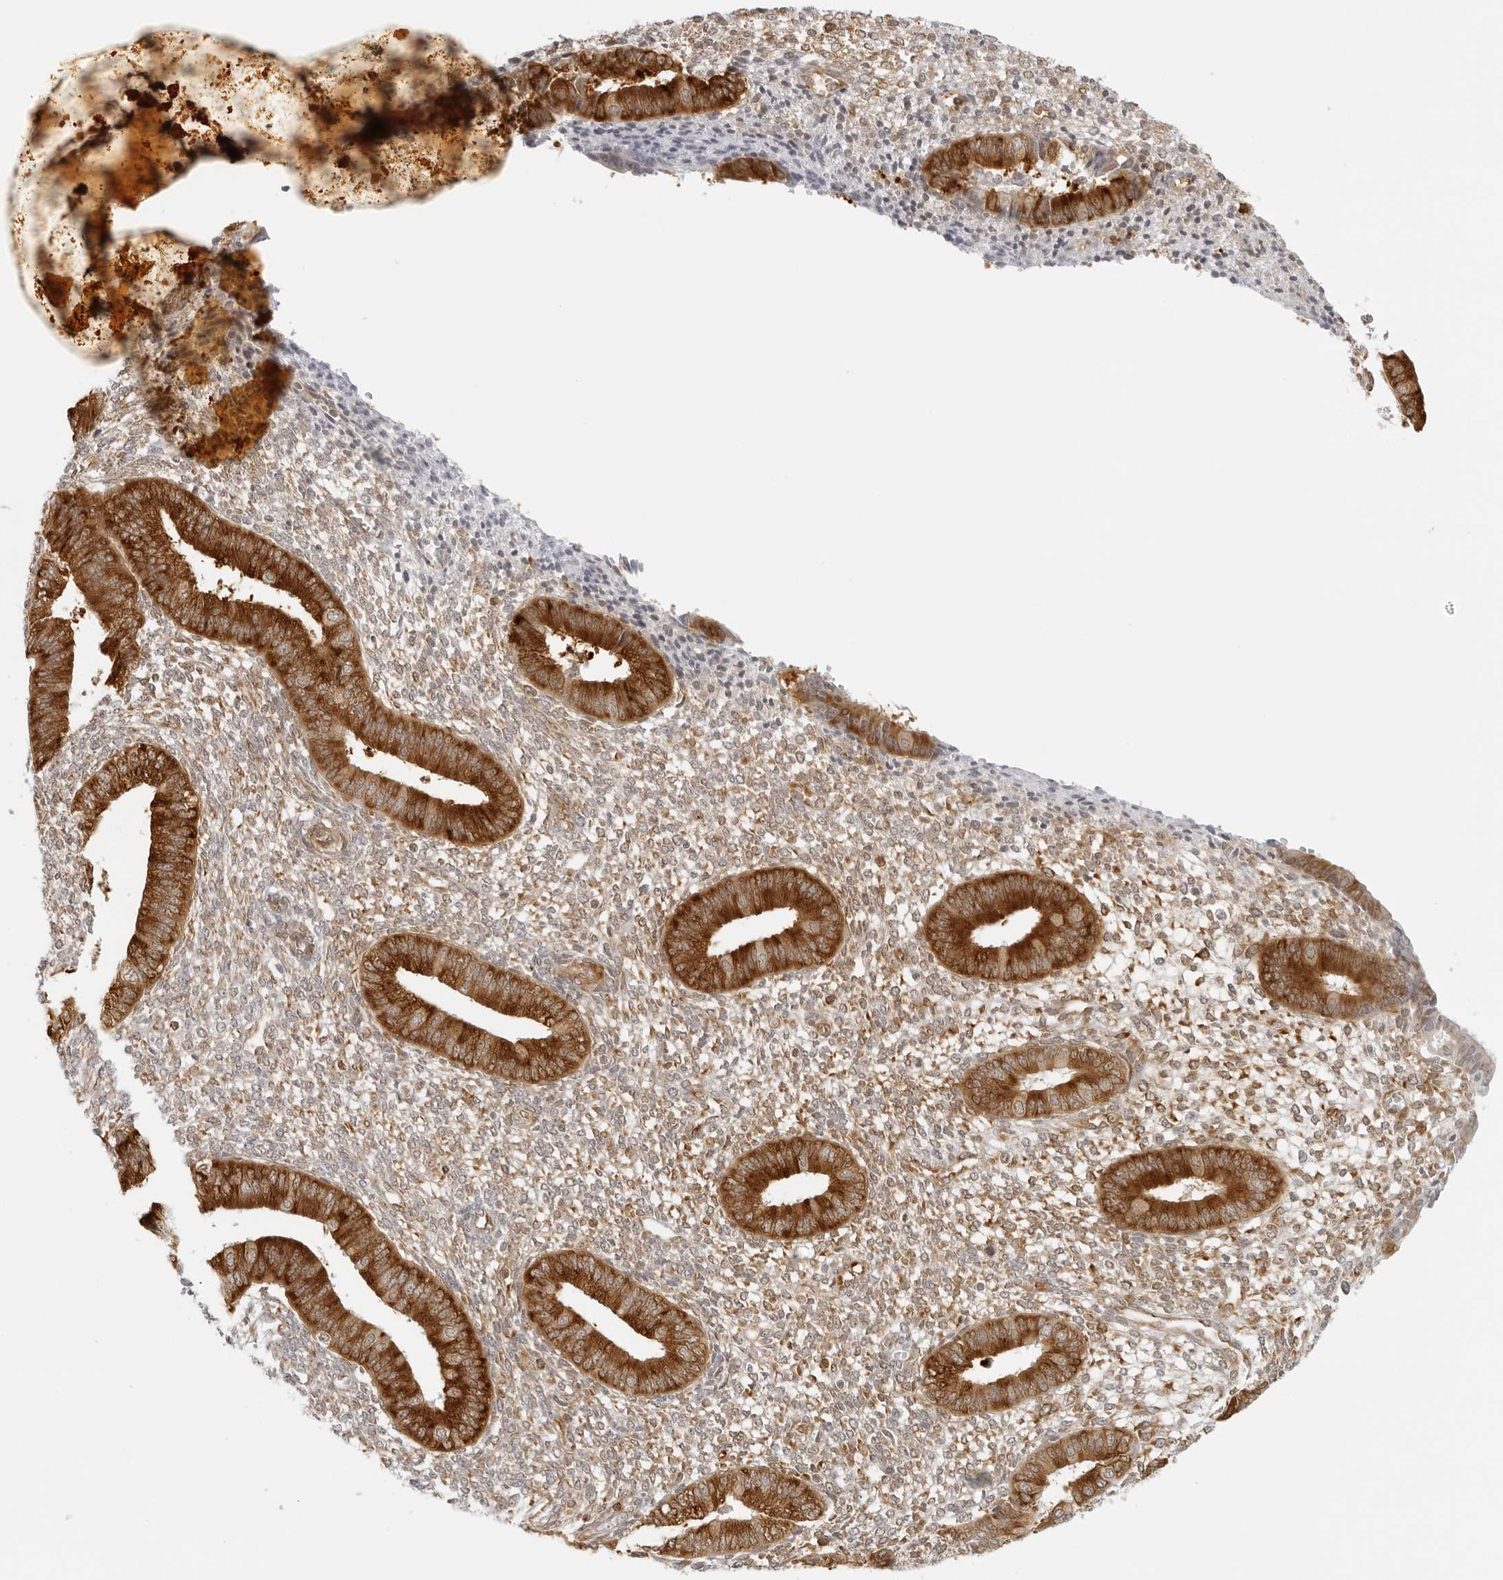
{"staining": {"intensity": "moderate", "quantity": ">75%", "location": "cytoplasmic/membranous,nuclear"}, "tissue": "endometrium", "cell_type": "Cells in endometrial stroma", "image_type": "normal", "snomed": [{"axis": "morphology", "description": "Normal tissue, NOS"}, {"axis": "topography", "description": "Endometrium"}], "caption": "Cells in endometrial stroma display moderate cytoplasmic/membranous,nuclear staining in about >75% of cells in benign endometrium.", "gene": "EIF4G1", "patient": {"sex": "female", "age": 46}}